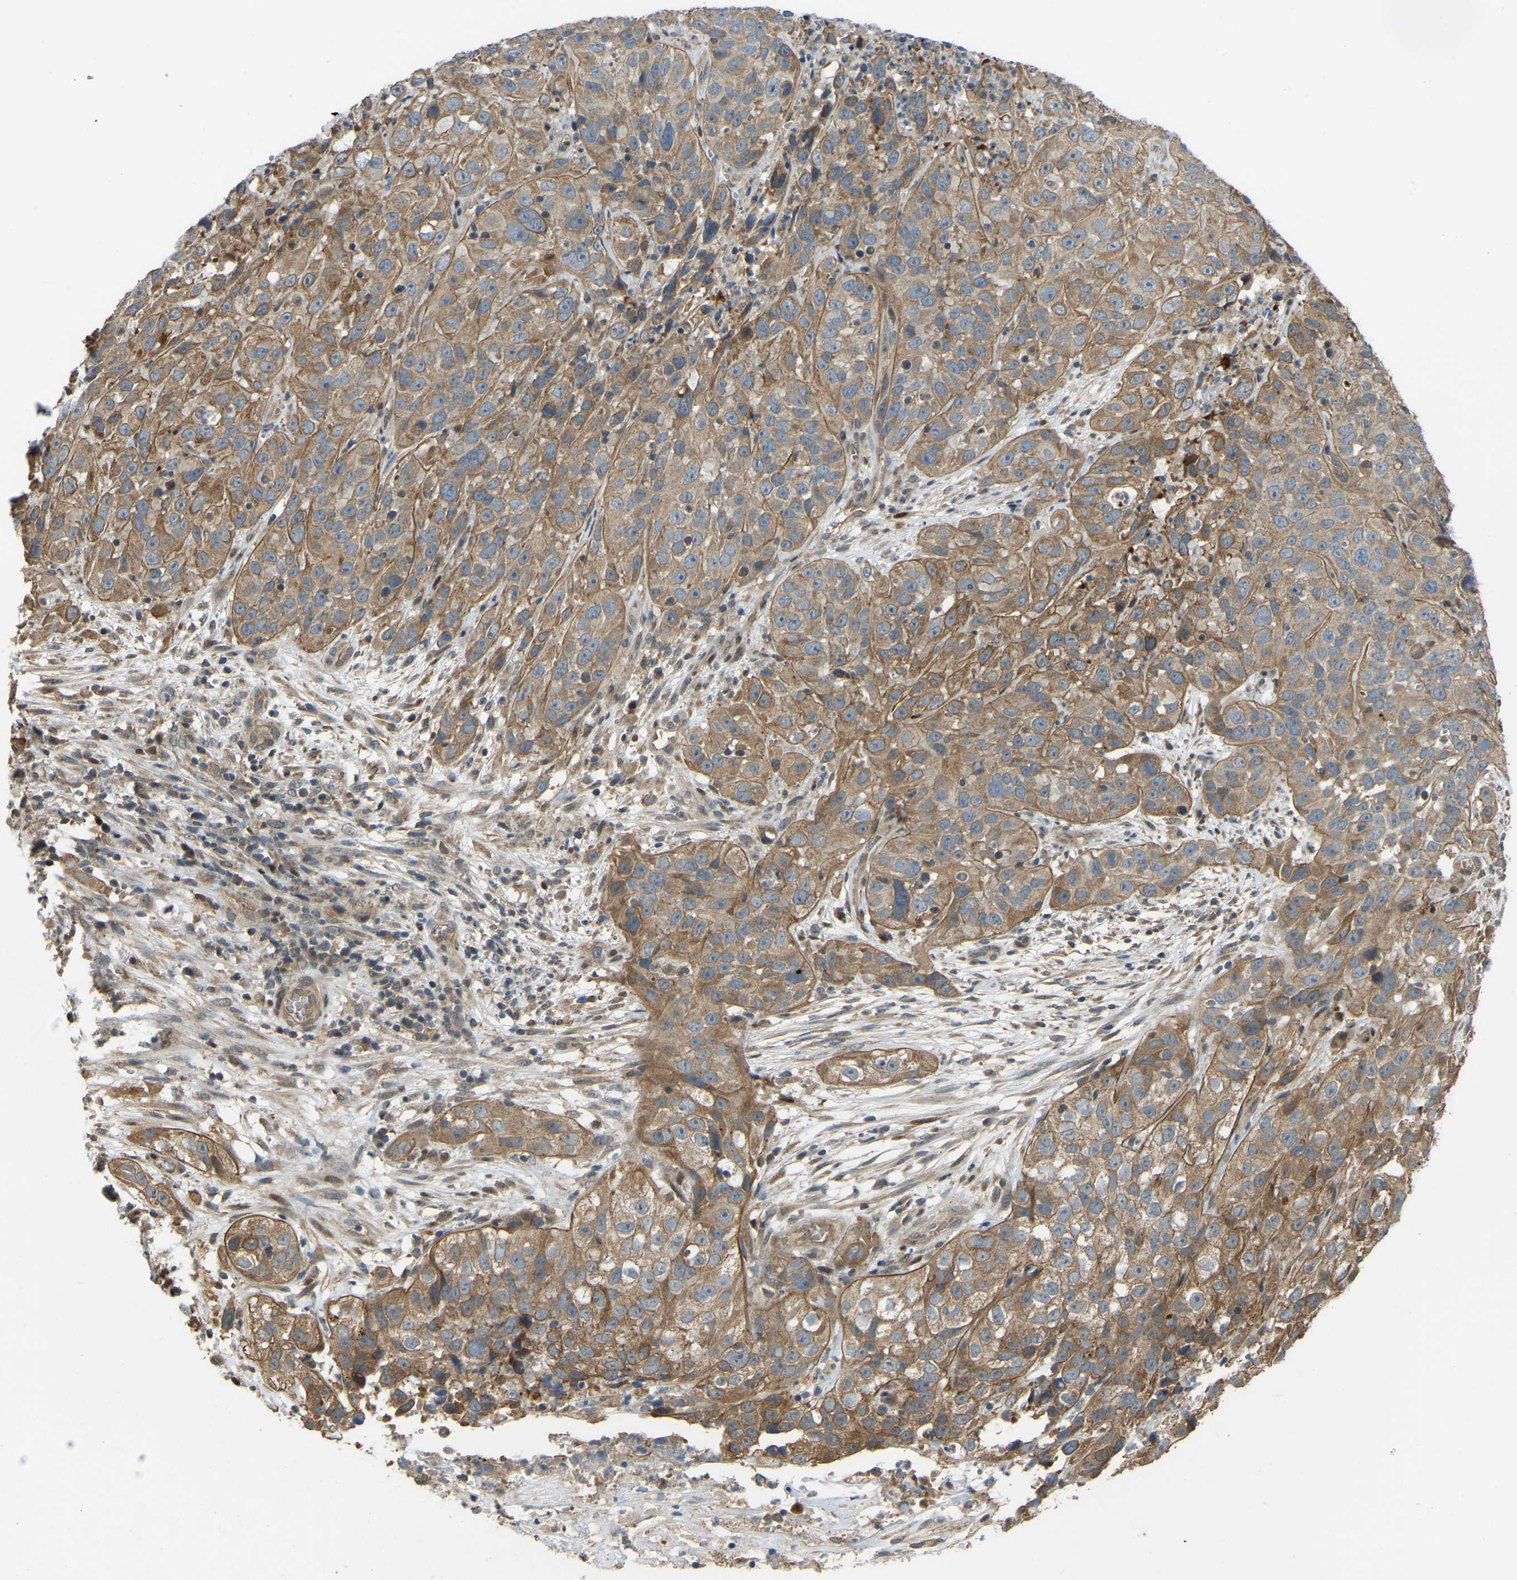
{"staining": {"intensity": "moderate", "quantity": ">75%", "location": "cytoplasmic/membranous"}, "tissue": "cervical cancer", "cell_type": "Tumor cells", "image_type": "cancer", "snomed": [{"axis": "morphology", "description": "Squamous cell carcinoma, NOS"}, {"axis": "topography", "description": "Cervix"}], "caption": "Protein positivity by immunohistochemistry shows moderate cytoplasmic/membranous staining in about >75% of tumor cells in cervical cancer.", "gene": "C21orf91", "patient": {"sex": "female", "age": 32}}